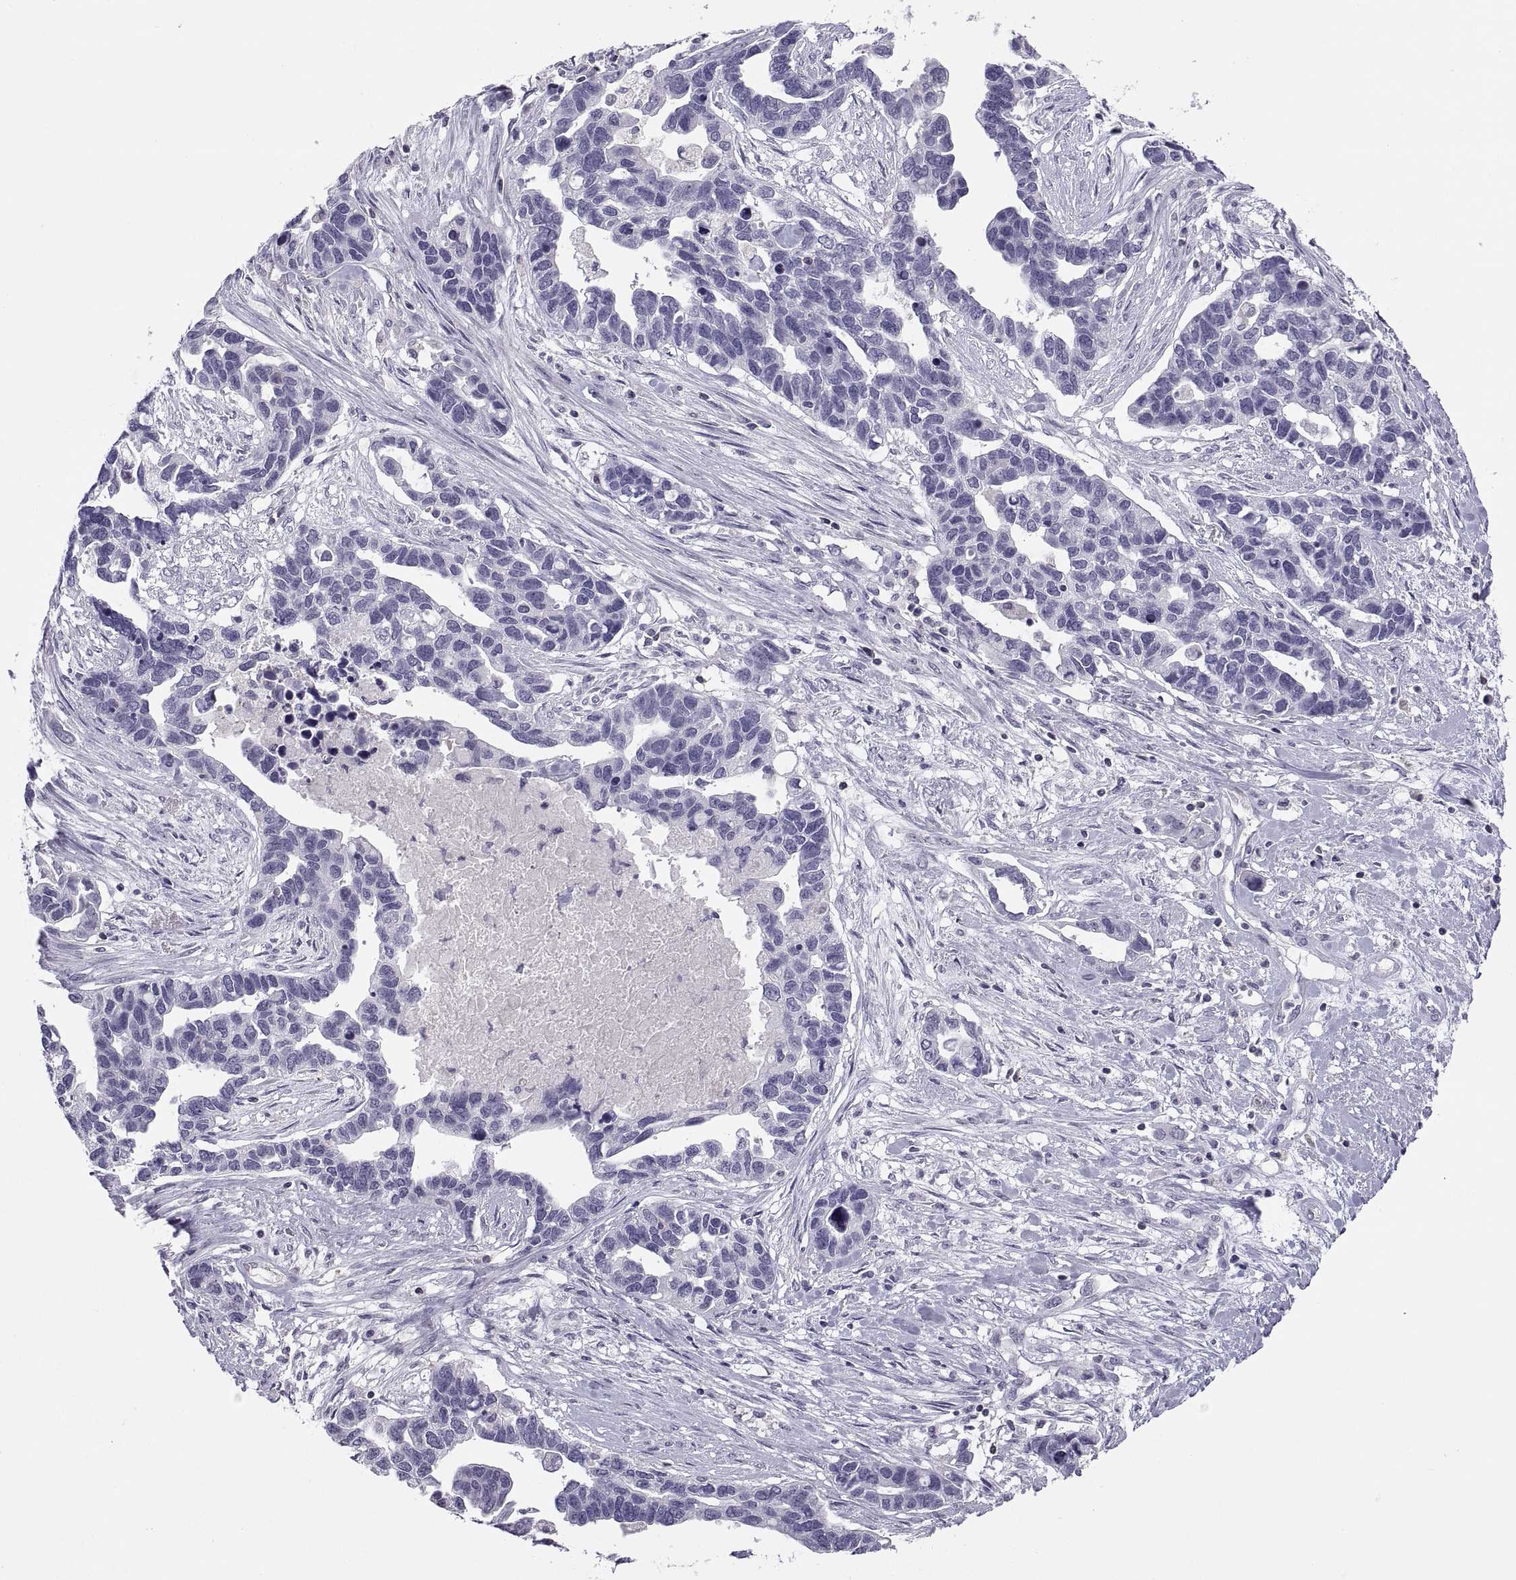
{"staining": {"intensity": "negative", "quantity": "none", "location": "none"}, "tissue": "ovarian cancer", "cell_type": "Tumor cells", "image_type": "cancer", "snomed": [{"axis": "morphology", "description": "Cystadenocarcinoma, serous, NOS"}, {"axis": "topography", "description": "Ovary"}], "caption": "Tumor cells show no significant protein staining in ovarian cancer.", "gene": "TTC21A", "patient": {"sex": "female", "age": 54}}